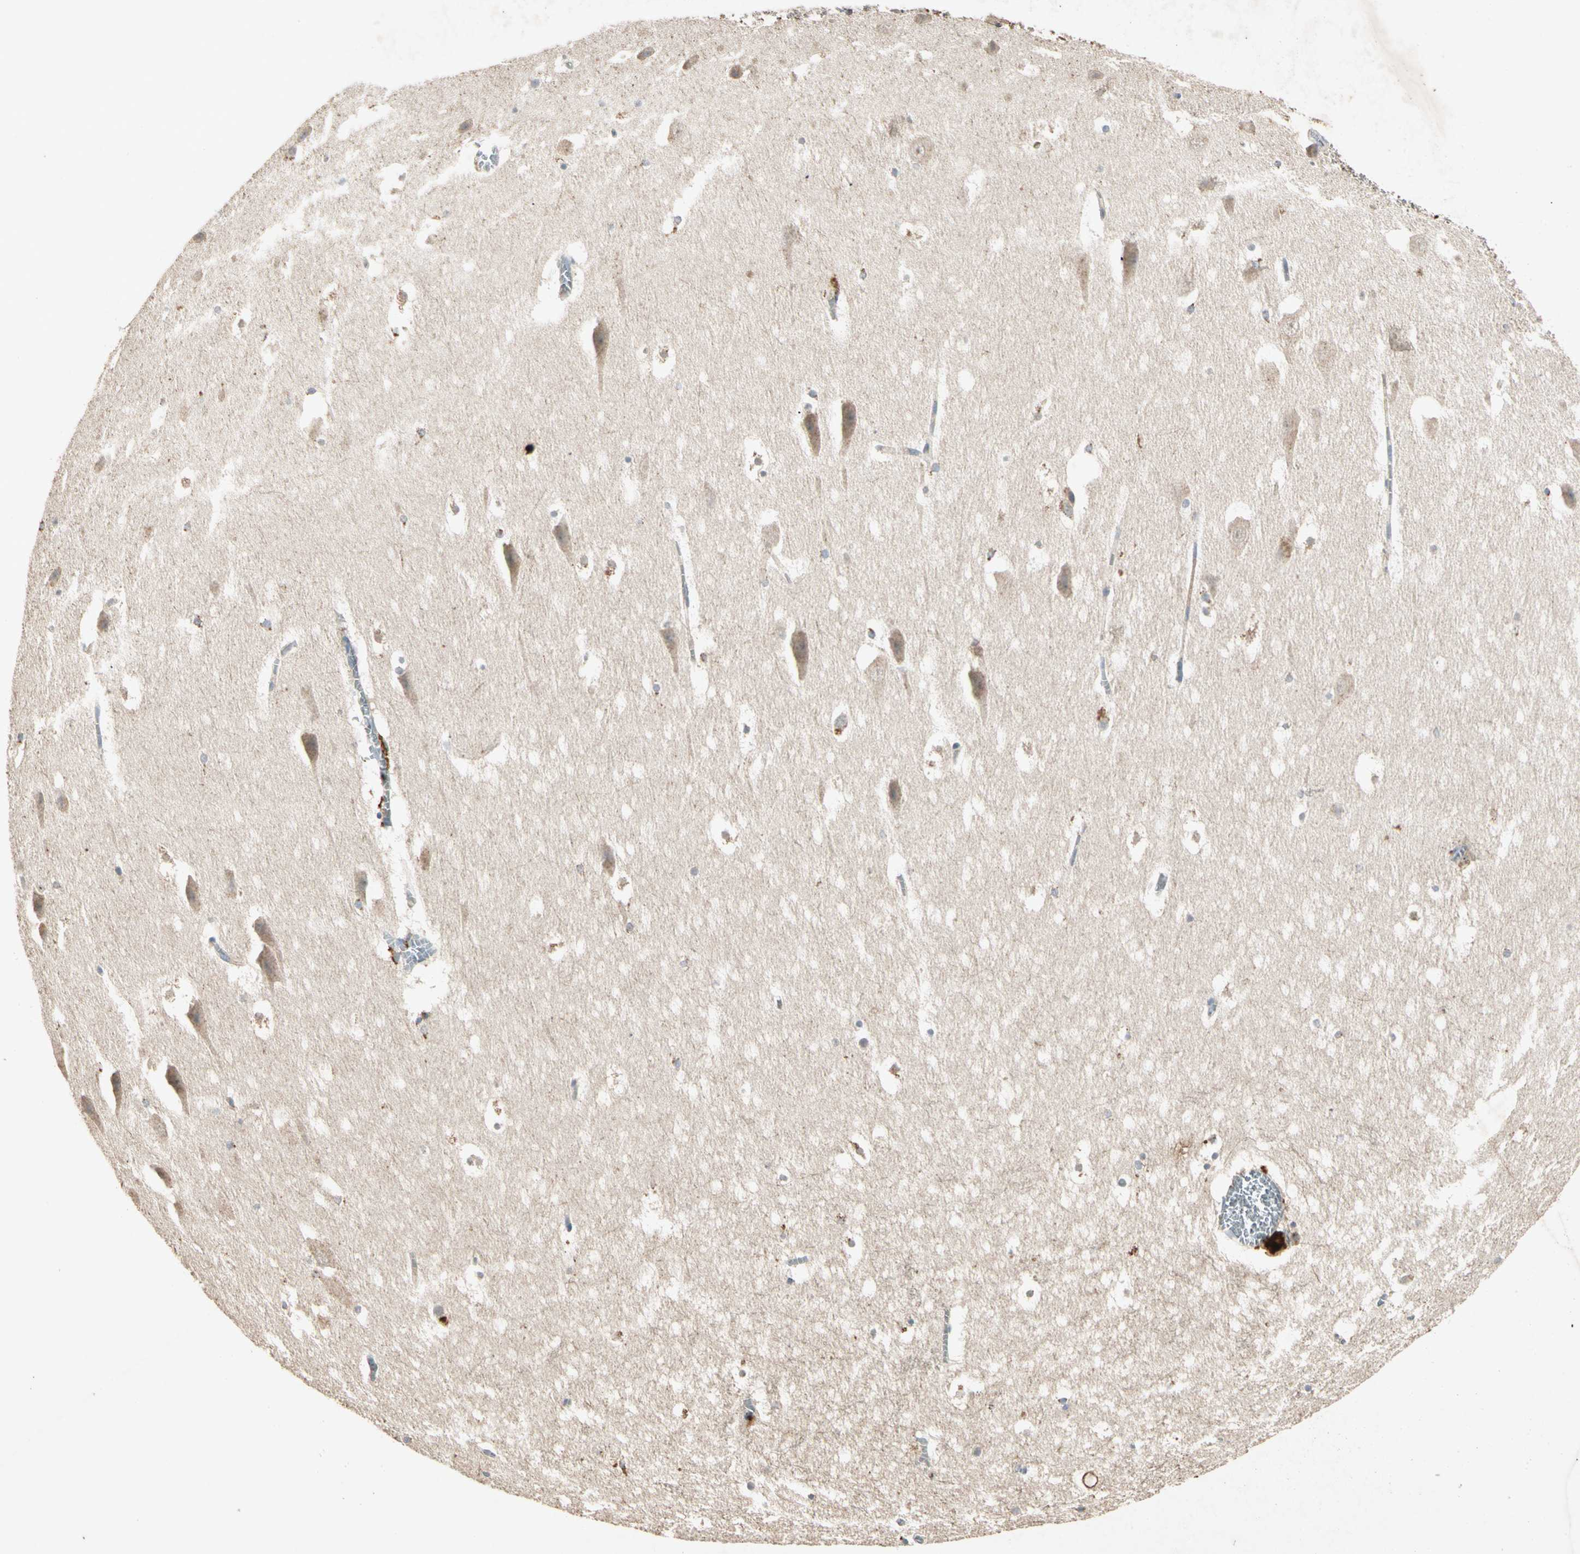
{"staining": {"intensity": "weak", "quantity": "25%-75%", "location": "cytoplasmic/membranous"}, "tissue": "hippocampus", "cell_type": "Glial cells", "image_type": "normal", "snomed": [{"axis": "morphology", "description": "Normal tissue, NOS"}, {"axis": "topography", "description": "Hippocampus"}], "caption": "Immunohistochemistry image of benign human hippocampus stained for a protein (brown), which reveals low levels of weak cytoplasmic/membranous staining in about 25%-75% of glial cells.", "gene": "GPLD1", "patient": {"sex": "male", "age": 45}}